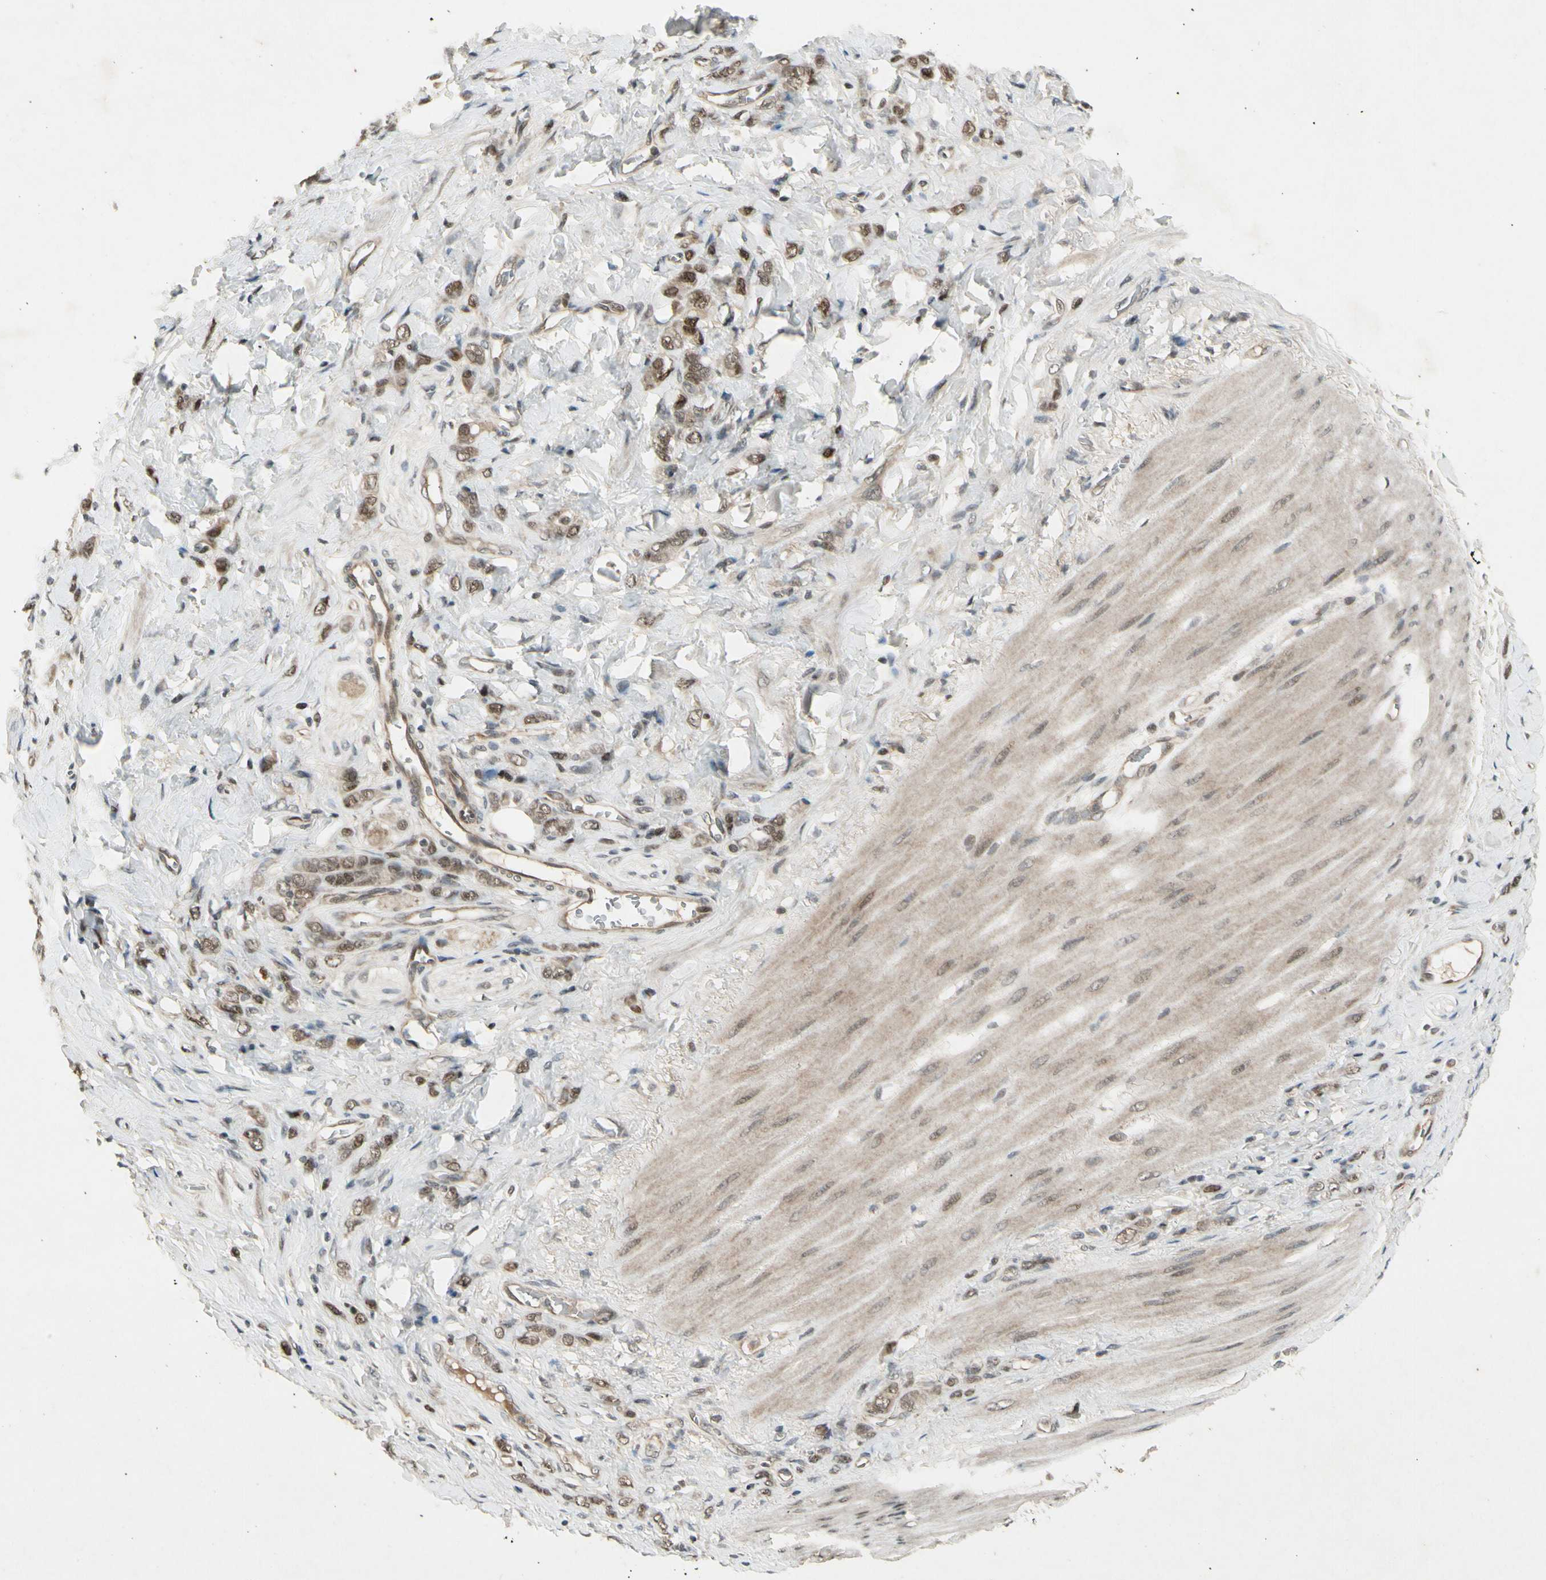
{"staining": {"intensity": "moderate", "quantity": ">75%", "location": "cytoplasmic/membranous,nuclear"}, "tissue": "stomach cancer", "cell_type": "Tumor cells", "image_type": "cancer", "snomed": [{"axis": "morphology", "description": "Adenocarcinoma, NOS"}, {"axis": "topography", "description": "Stomach"}], "caption": "DAB (3,3'-diaminobenzidine) immunohistochemical staining of human adenocarcinoma (stomach) displays moderate cytoplasmic/membranous and nuclear protein staining in about >75% of tumor cells.", "gene": "CDK11A", "patient": {"sex": "male", "age": 82}}